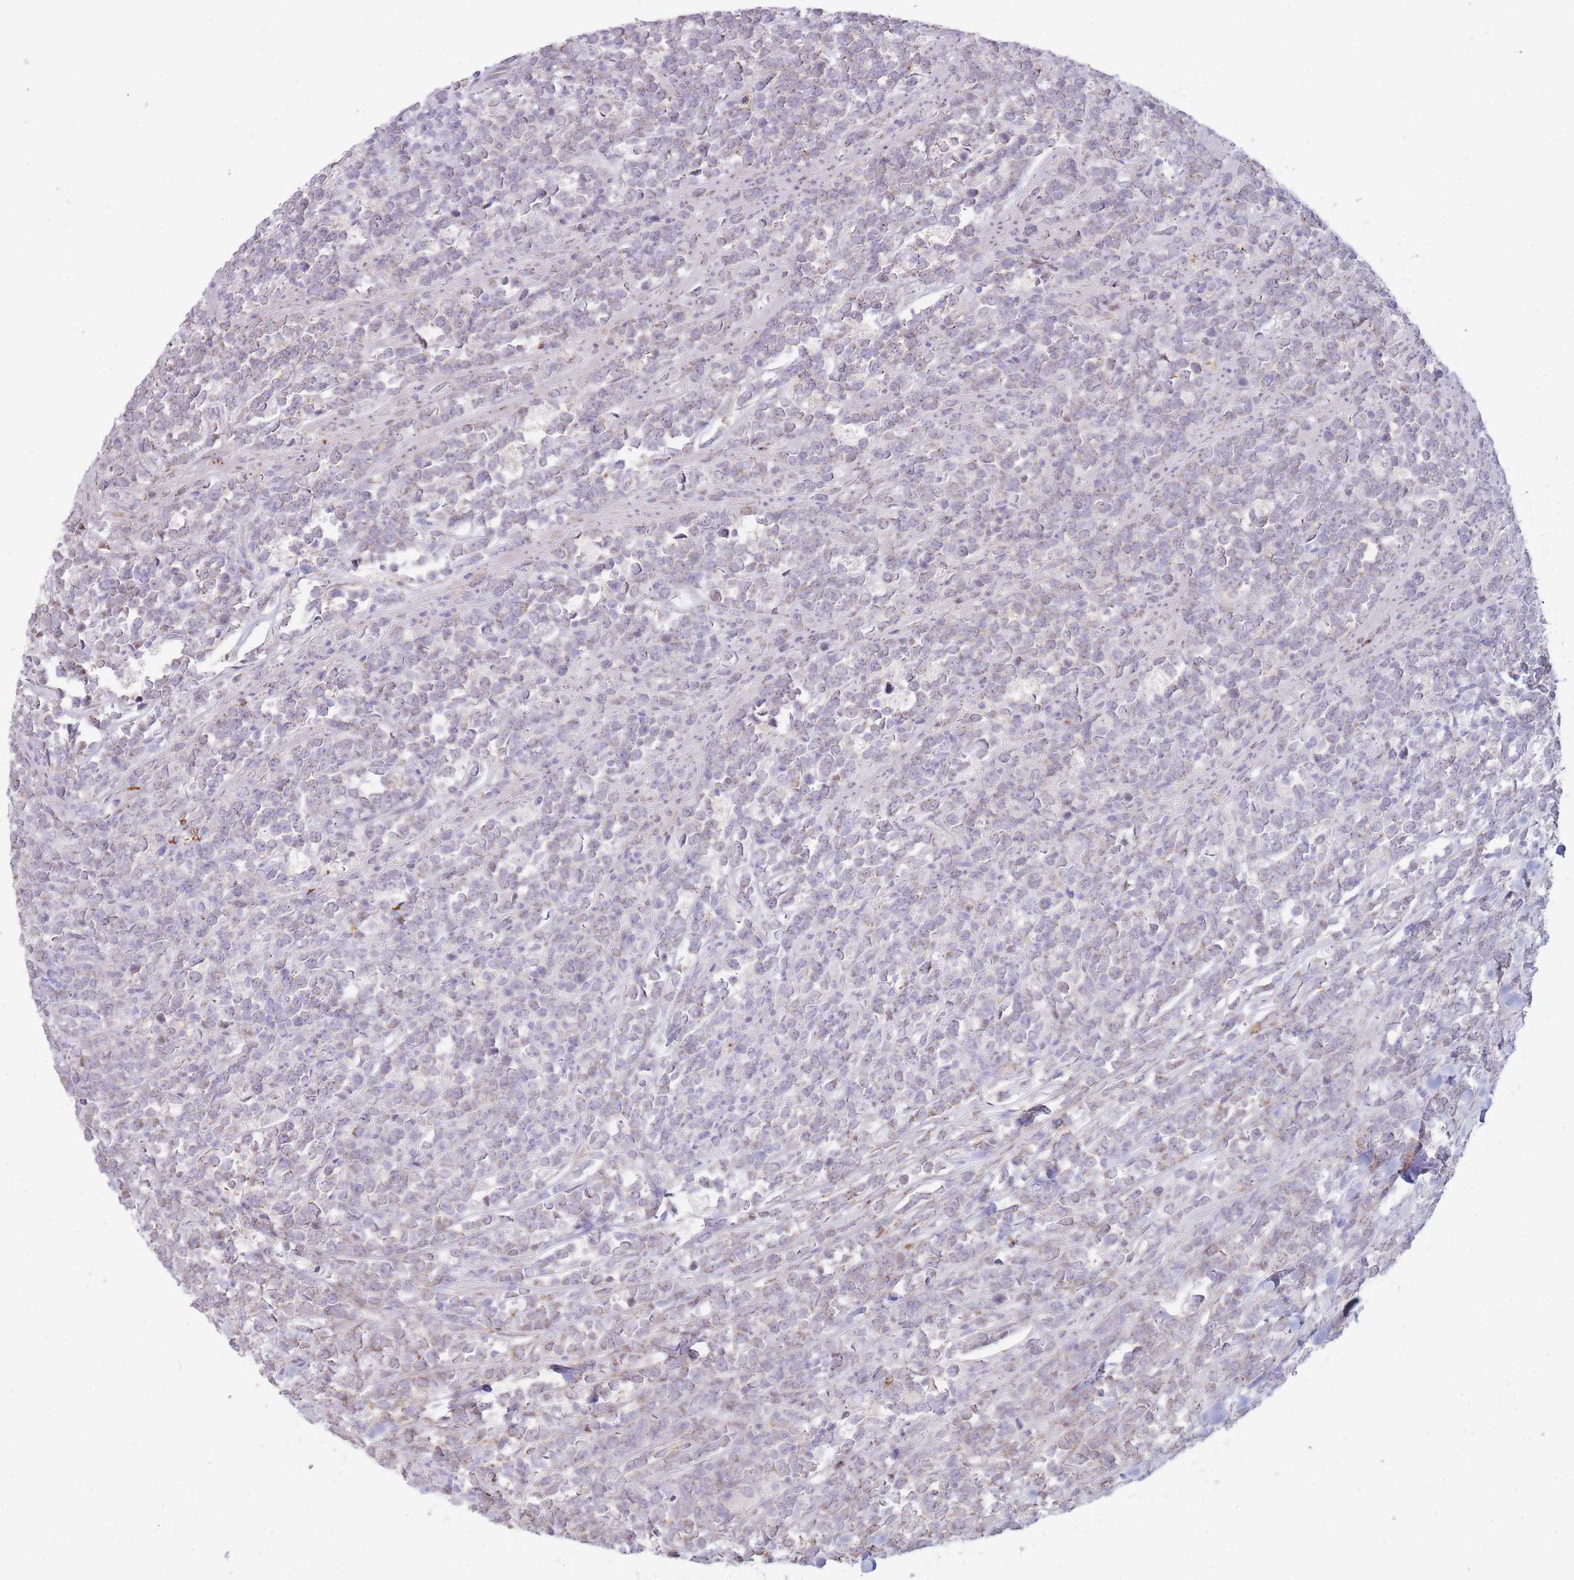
{"staining": {"intensity": "weak", "quantity": "<25%", "location": "cytoplasmic/membranous"}, "tissue": "lymphoma", "cell_type": "Tumor cells", "image_type": "cancer", "snomed": [{"axis": "morphology", "description": "Malignant lymphoma, non-Hodgkin's type, High grade"}, {"axis": "topography", "description": "Small intestine"}, {"axis": "topography", "description": "Colon"}], "caption": "The immunohistochemistry (IHC) image has no significant expression in tumor cells of high-grade malignant lymphoma, non-Hodgkin's type tissue. (Immunohistochemistry, brightfield microscopy, high magnification).", "gene": "UTP14A", "patient": {"sex": "male", "age": 8}}